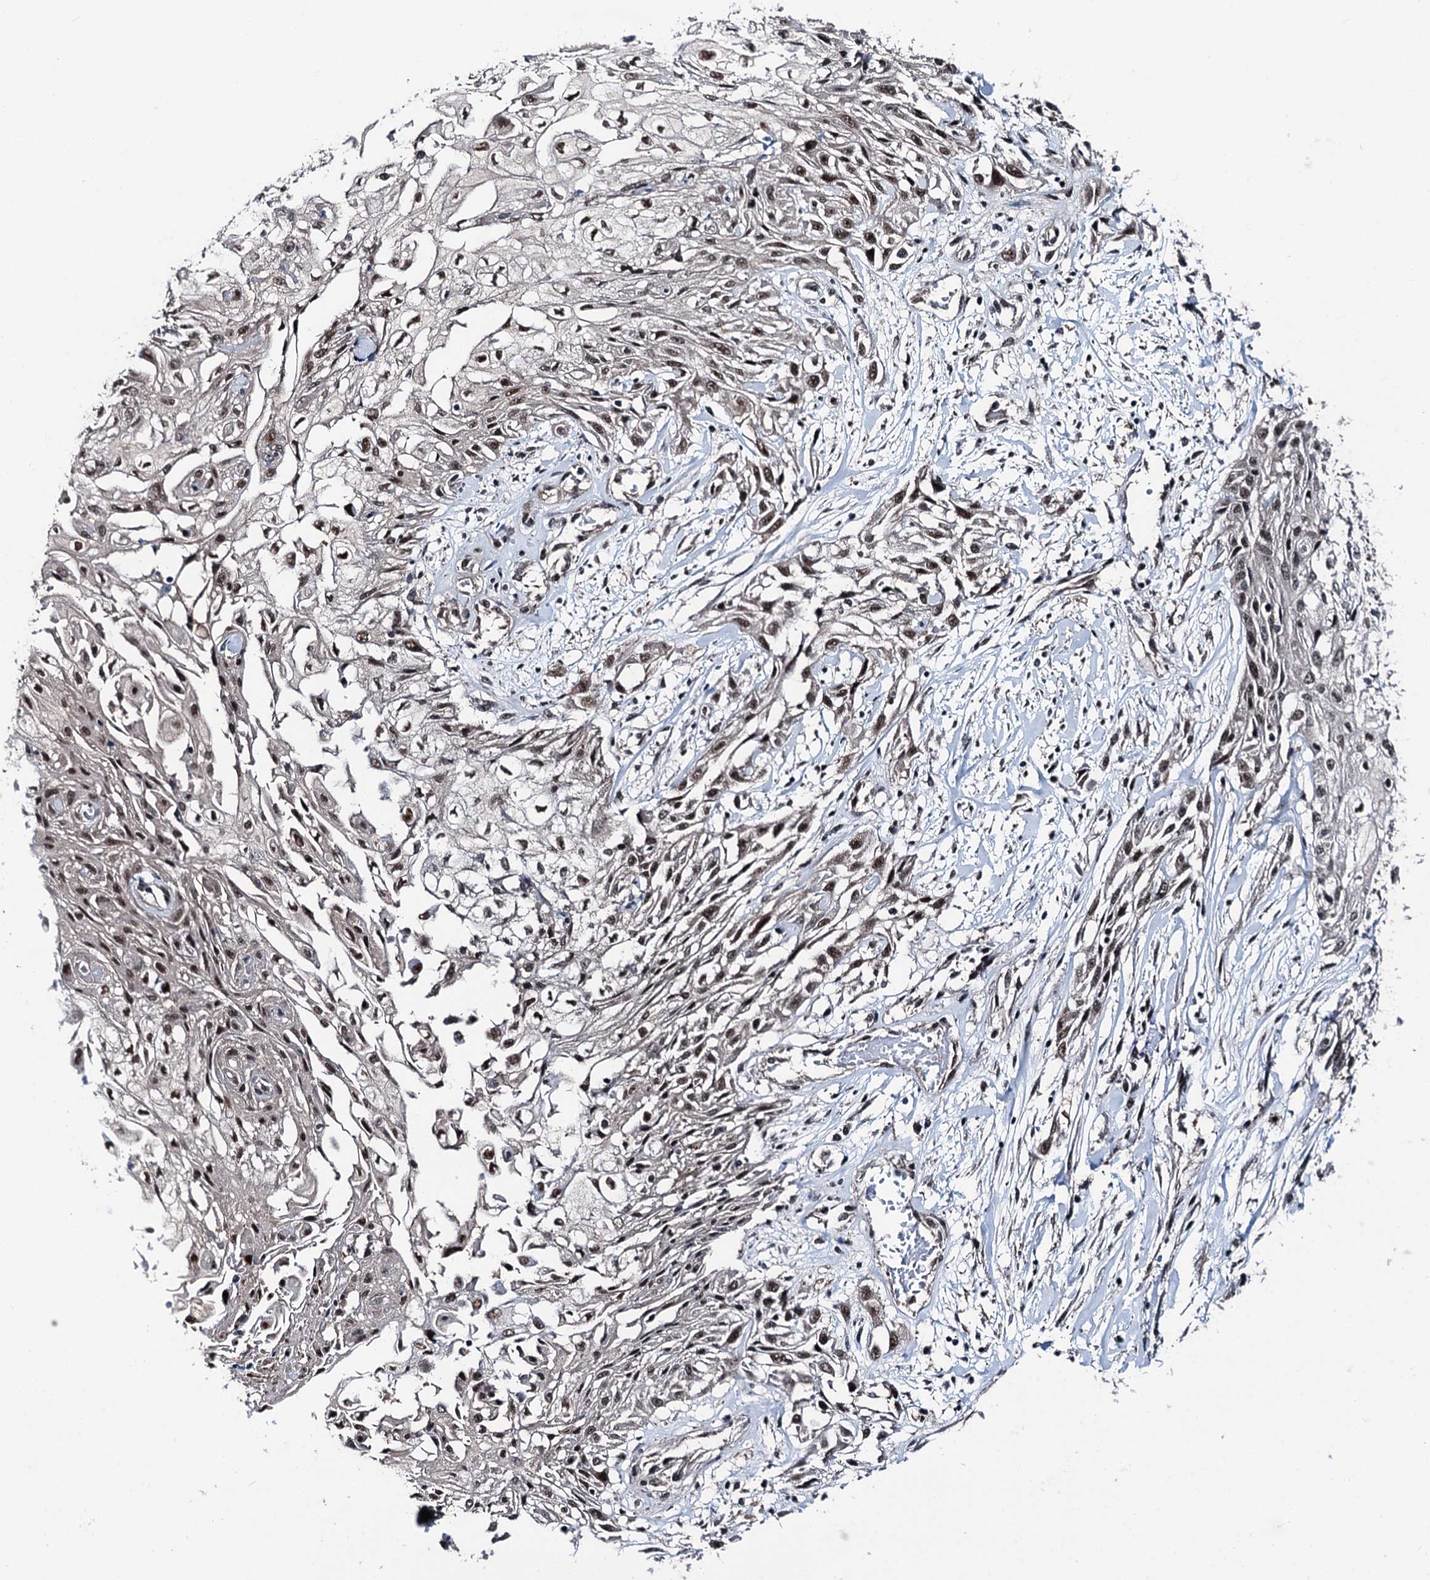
{"staining": {"intensity": "moderate", "quantity": ">75%", "location": "nuclear"}, "tissue": "skin cancer", "cell_type": "Tumor cells", "image_type": "cancer", "snomed": [{"axis": "morphology", "description": "Squamous cell carcinoma, NOS"}, {"axis": "morphology", "description": "Squamous cell carcinoma, metastatic, NOS"}, {"axis": "topography", "description": "Skin"}, {"axis": "topography", "description": "Lymph node"}], "caption": "Approximately >75% of tumor cells in skin cancer display moderate nuclear protein staining as visualized by brown immunohistochemical staining.", "gene": "PSMD13", "patient": {"sex": "male", "age": 75}}